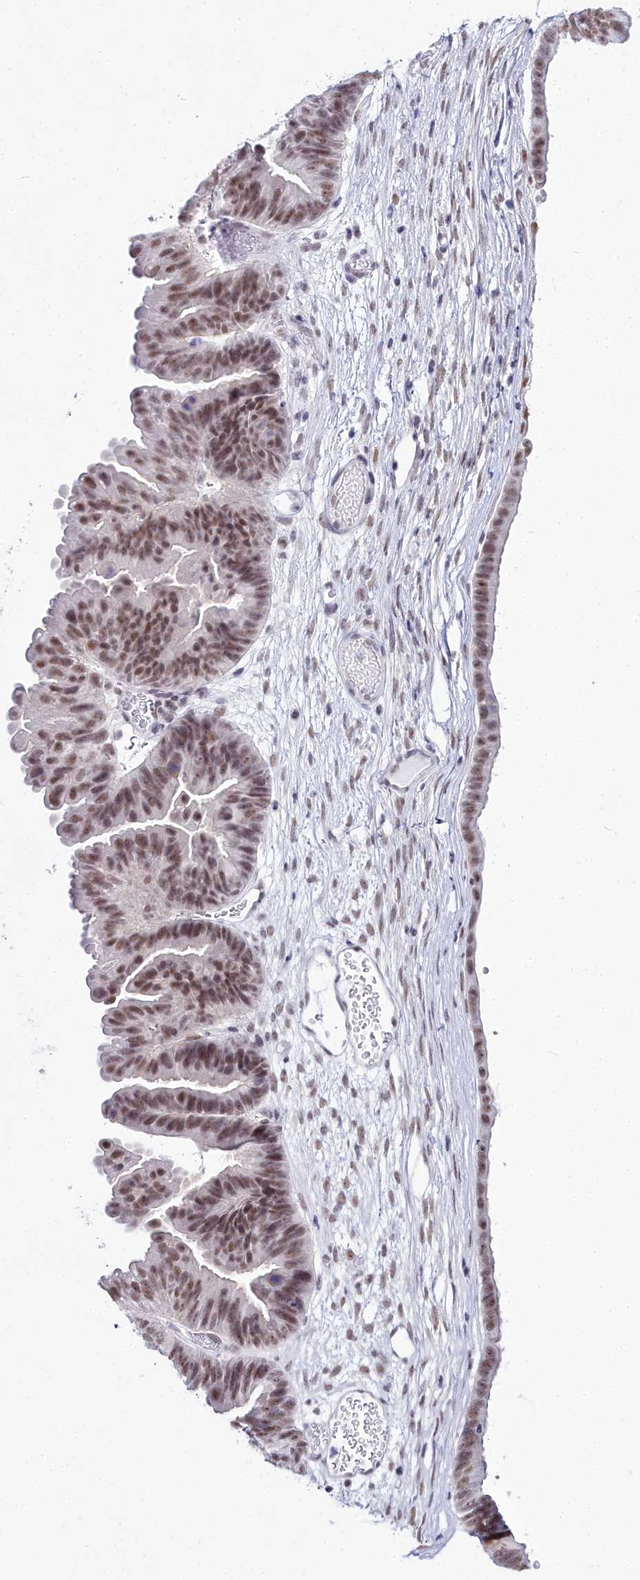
{"staining": {"intensity": "moderate", "quantity": ">75%", "location": "nuclear"}, "tissue": "ovarian cancer", "cell_type": "Tumor cells", "image_type": "cancer", "snomed": [{"axis": "morphology", "description": "Cystadenocarcinoma, mucinous, NOS"}, {"axis": "topography", "description": "Ovary"}], "caption": "Tumor cells show medium levels of moderate nuclear positivity in about >75% of cells in mucinous cystadenocarcinoma (ovarian).", "gene": "RBM12", "patient": {"sex": "female", "age": 61}}